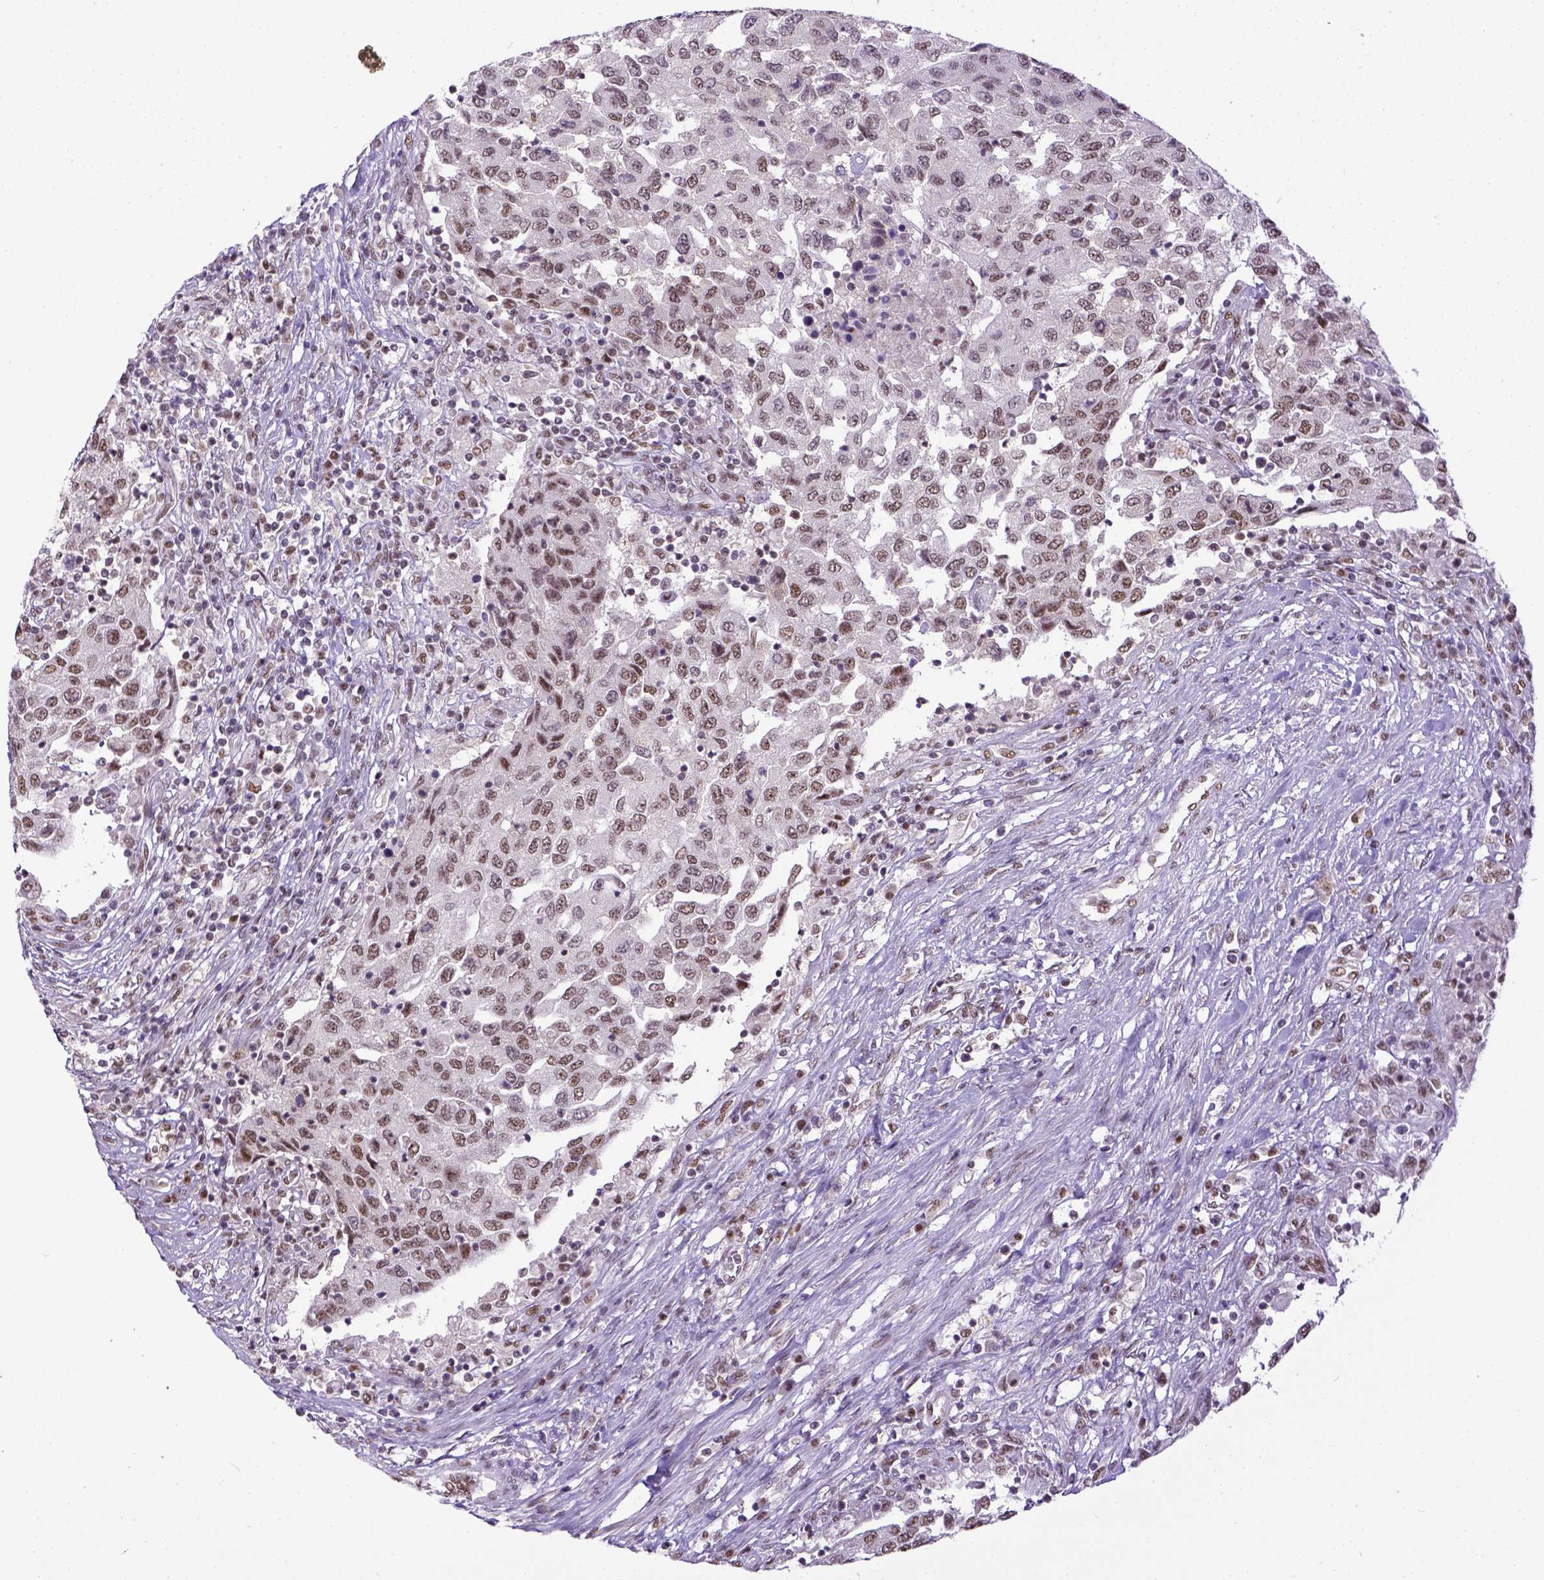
{"staining": {"intensity": "weak", "quantity": ">75%", "location": "nuclear"}, "tissue": "urothelial cancer", "cell_type": "Tumor cells", "image_type": "cancer", "snomed": [{"axis": "morphology", "description": "Urothelial carcinoma, High grade"}, {"axis": "topography", "description": "Urinary bladder"}], "caption": "Urothelial cancer stained with immunohistochemistry demonstrates weak nuclear expression in approximately >75% of tumor cells.", "gene": "ERCC1", "patient": {"sex": "female", "age": 78}}